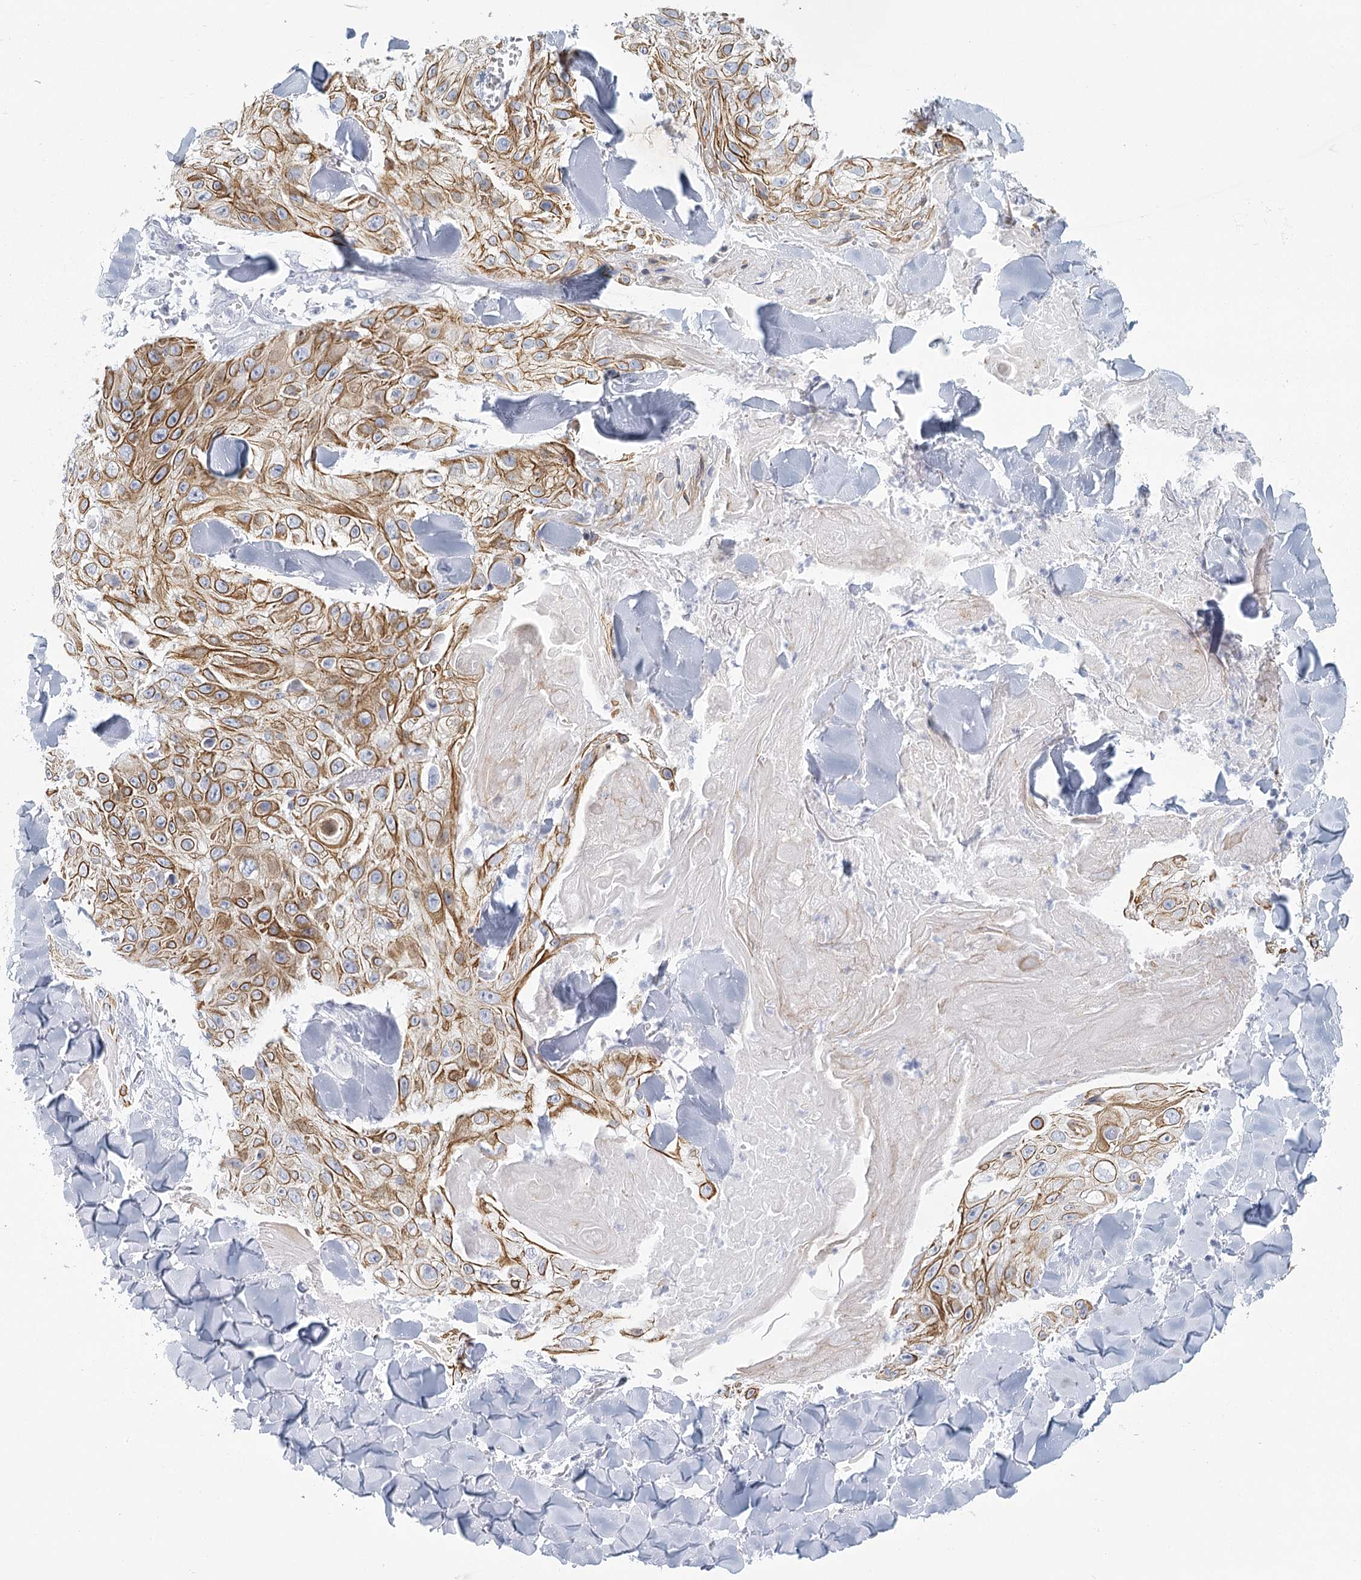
{"staining": {"intensity": "moderate", "quantity": ">75%", "location": "cytoplasmic/membranous"}, "tissue": "skin cancer", "cell_type": "Tumor cells", "image_type": "cancer", "snomed": [{"axis": "morphology", "description": "Squamous cell carcinoma, NOS"}, {"axis": "topography", "description": "Skin"}], "caption": "This image reveals IHC staining of skin squamous cell carcinoma, with medium moderate cytoplasmic/membranous expression in approximately >75% of tumor cells.", "gene": "WNT8B", "patient": {"sex": "male", "age": 86}}